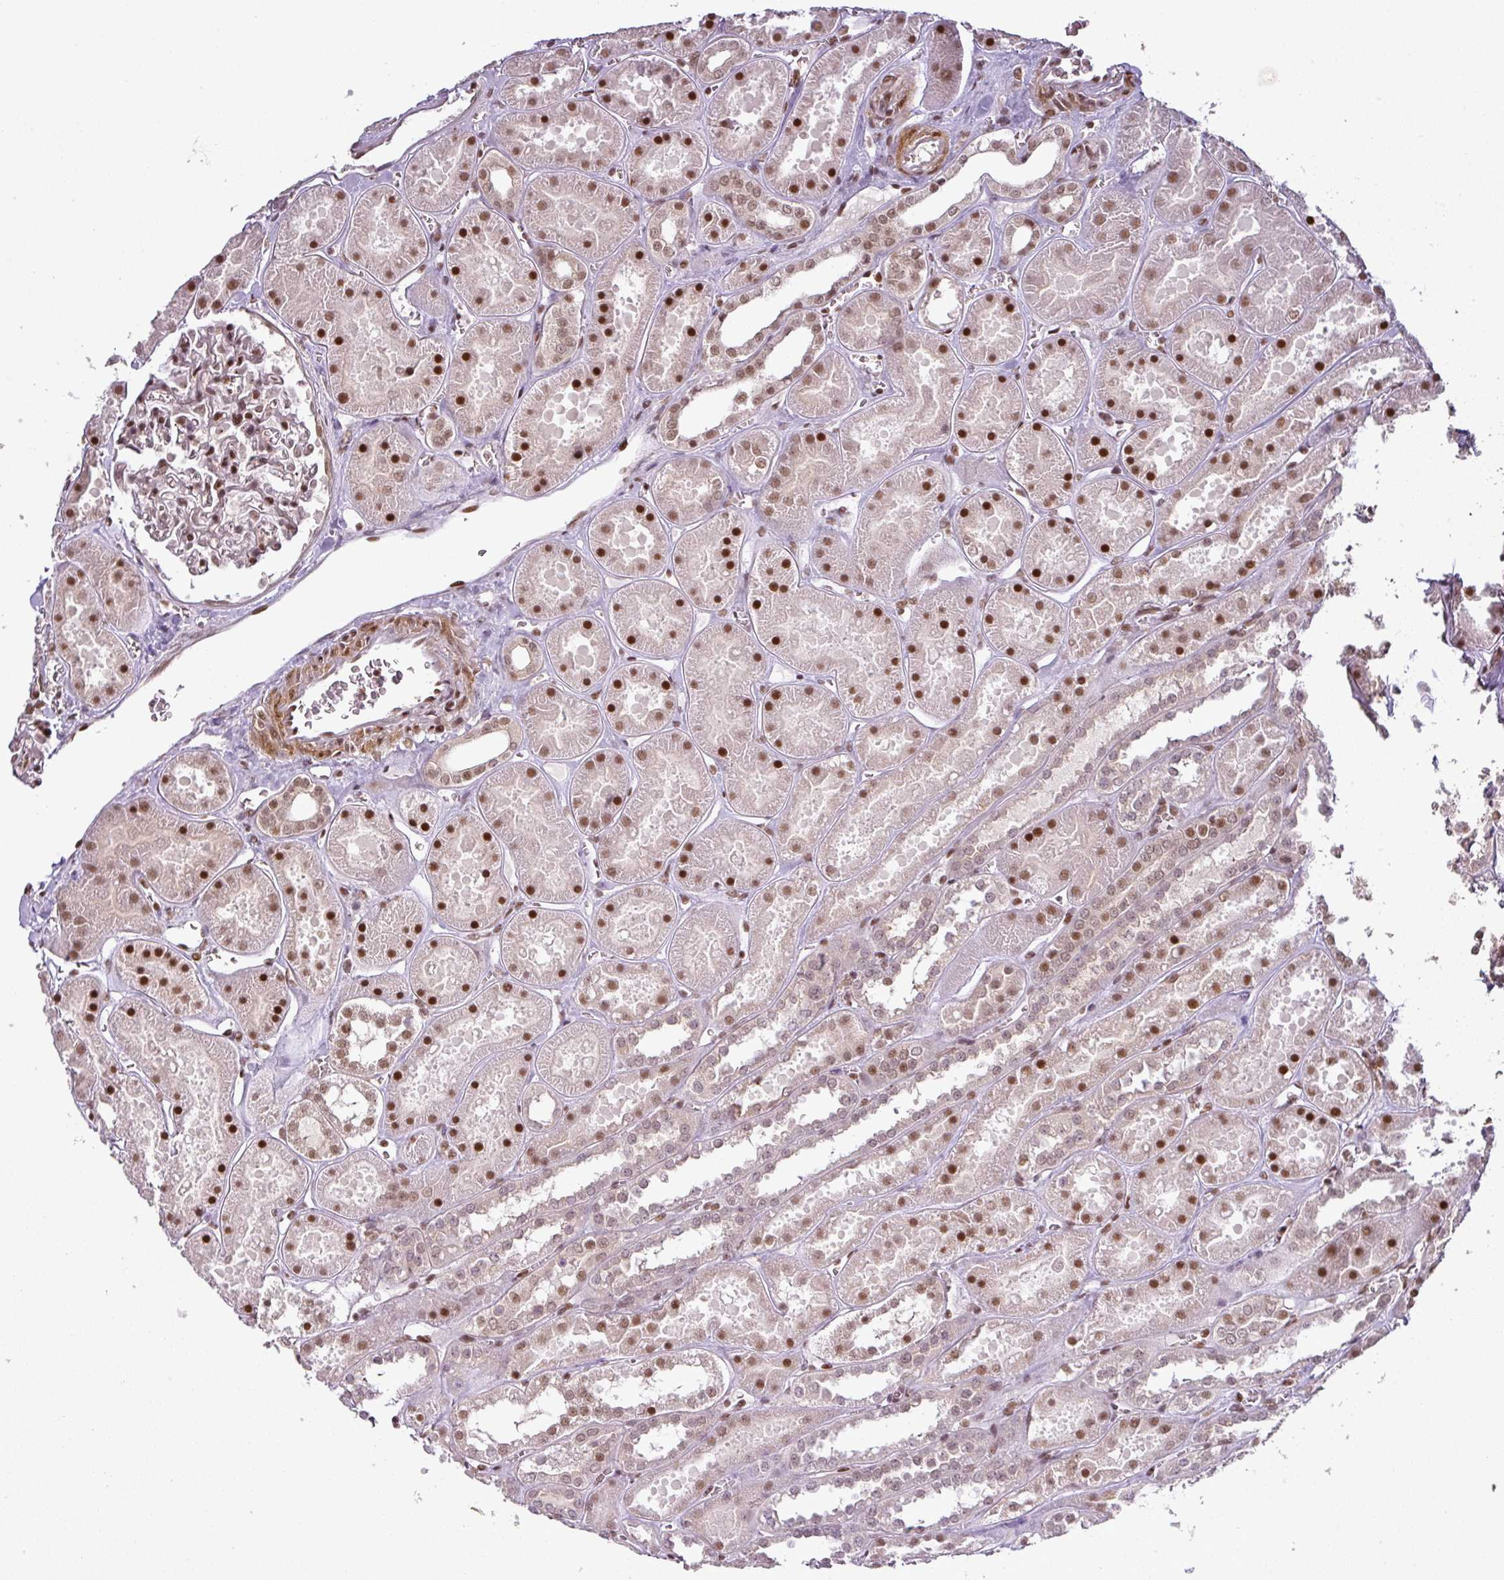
{"staining": {"intensity": "moderate", "quantity": ">75%", "location": "nuclear"}, "tissue": "kidney", "cell_type": "Cells in glomeruli", "image_type": "normal", "snomed": [{"axis": "morphology", "description": "Normal tissue, NOS"}, {"axis": "topography", "description": "Kidney"}], "caption": "A brown stain shows moderate nuclear expression of a protein in cells in glomeruli of benign human kidney. (DAB (3,3'-diaminobenzidine) IHC with brightfield microscopy, high magnification).", "gene": "GPRIN2", "patient": {"sex": "female", "age": 41}}